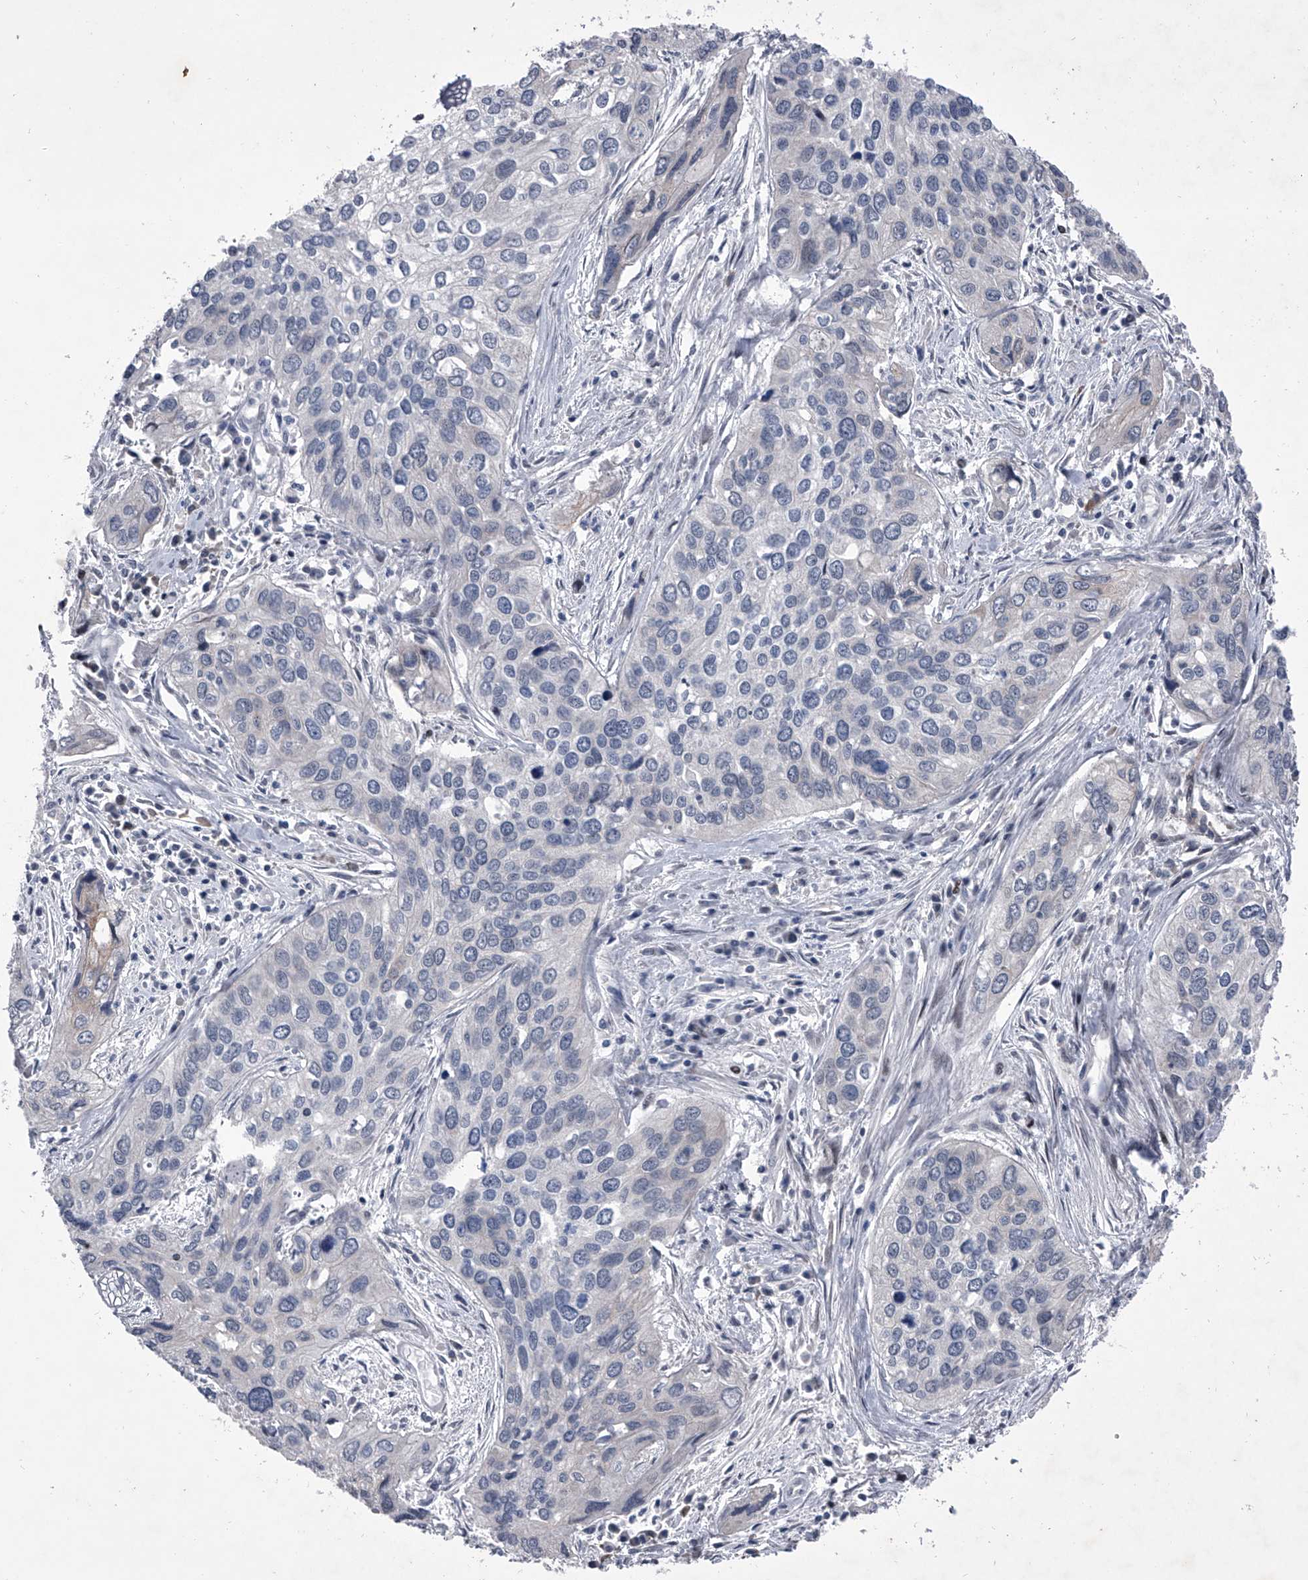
{"staining": {"intensity": "negative", "quantity": "none", "location": "none"}, "tissue": "cervical cancer", "cell_type": "Tumor cells", "image_type": "cancer", "snomed": [{"axis": "morphology", "description": "Squamous cell carcinoma, NOS"}, {"axis": "topography", "description": "Cervix"}], "caption": "Tumor cells show no significant positivity in cervical cancer.", "gene": "ELK4", "patient": {"sex": "female", "age": 55}}